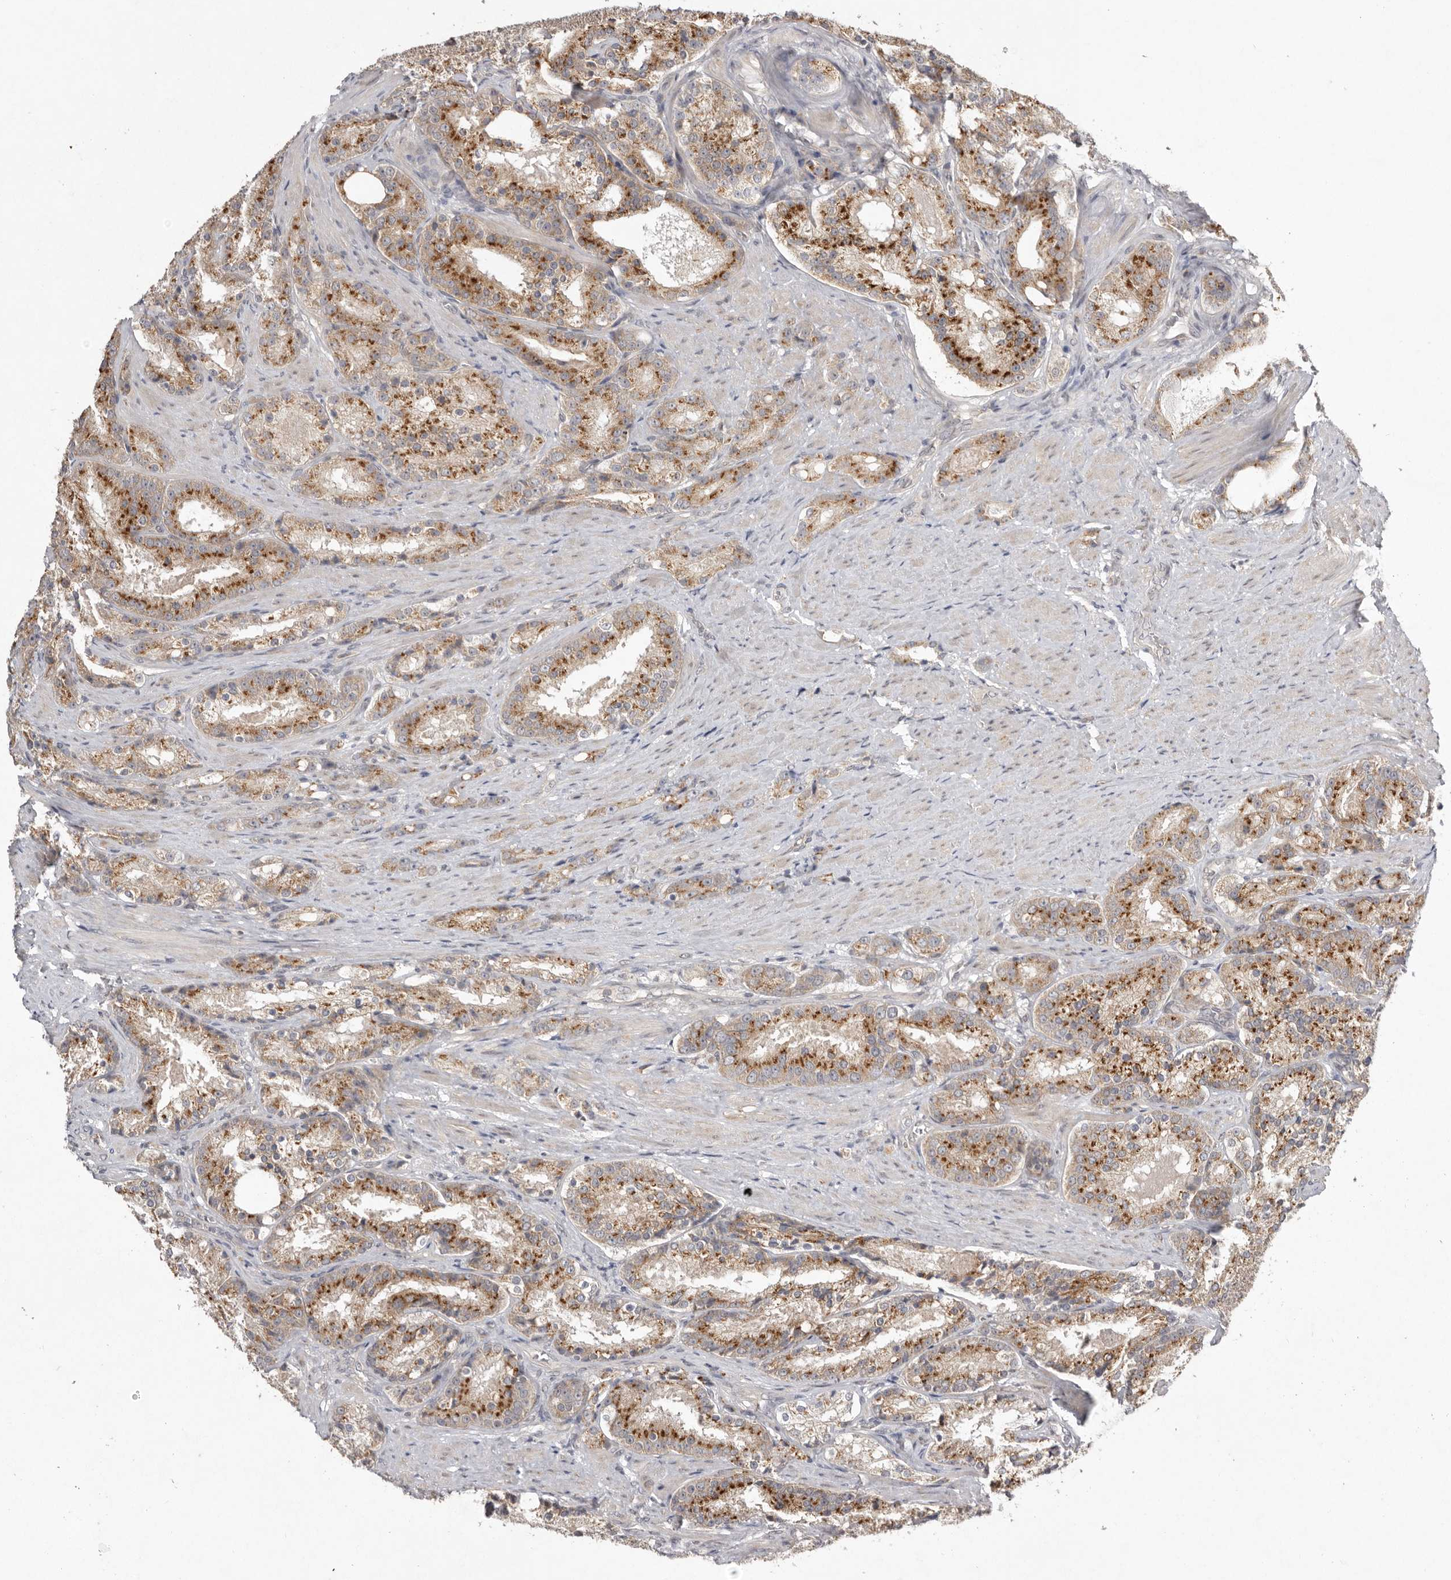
{"staining": {"intensity": "moderate", "quantity": ">75%", "location": "cytoplasmic/membranous"}, "tissue": "prostate cancer", "cell_type": "Tumor cells", "image_type": "cancer", "snomed": [{"axis": "morphology", "description": "Adenocarcinoma, High grade"}, {"axis": "topography", "description": "Prostate"}], "caption": "High-grade adenocarcinoma (prostate) stained for a protein shows moderate cytoplasmic/membranous positivity in tumor cells.", "gene": "NSUN4", "patient": {"sex": "male", "age": 60}}